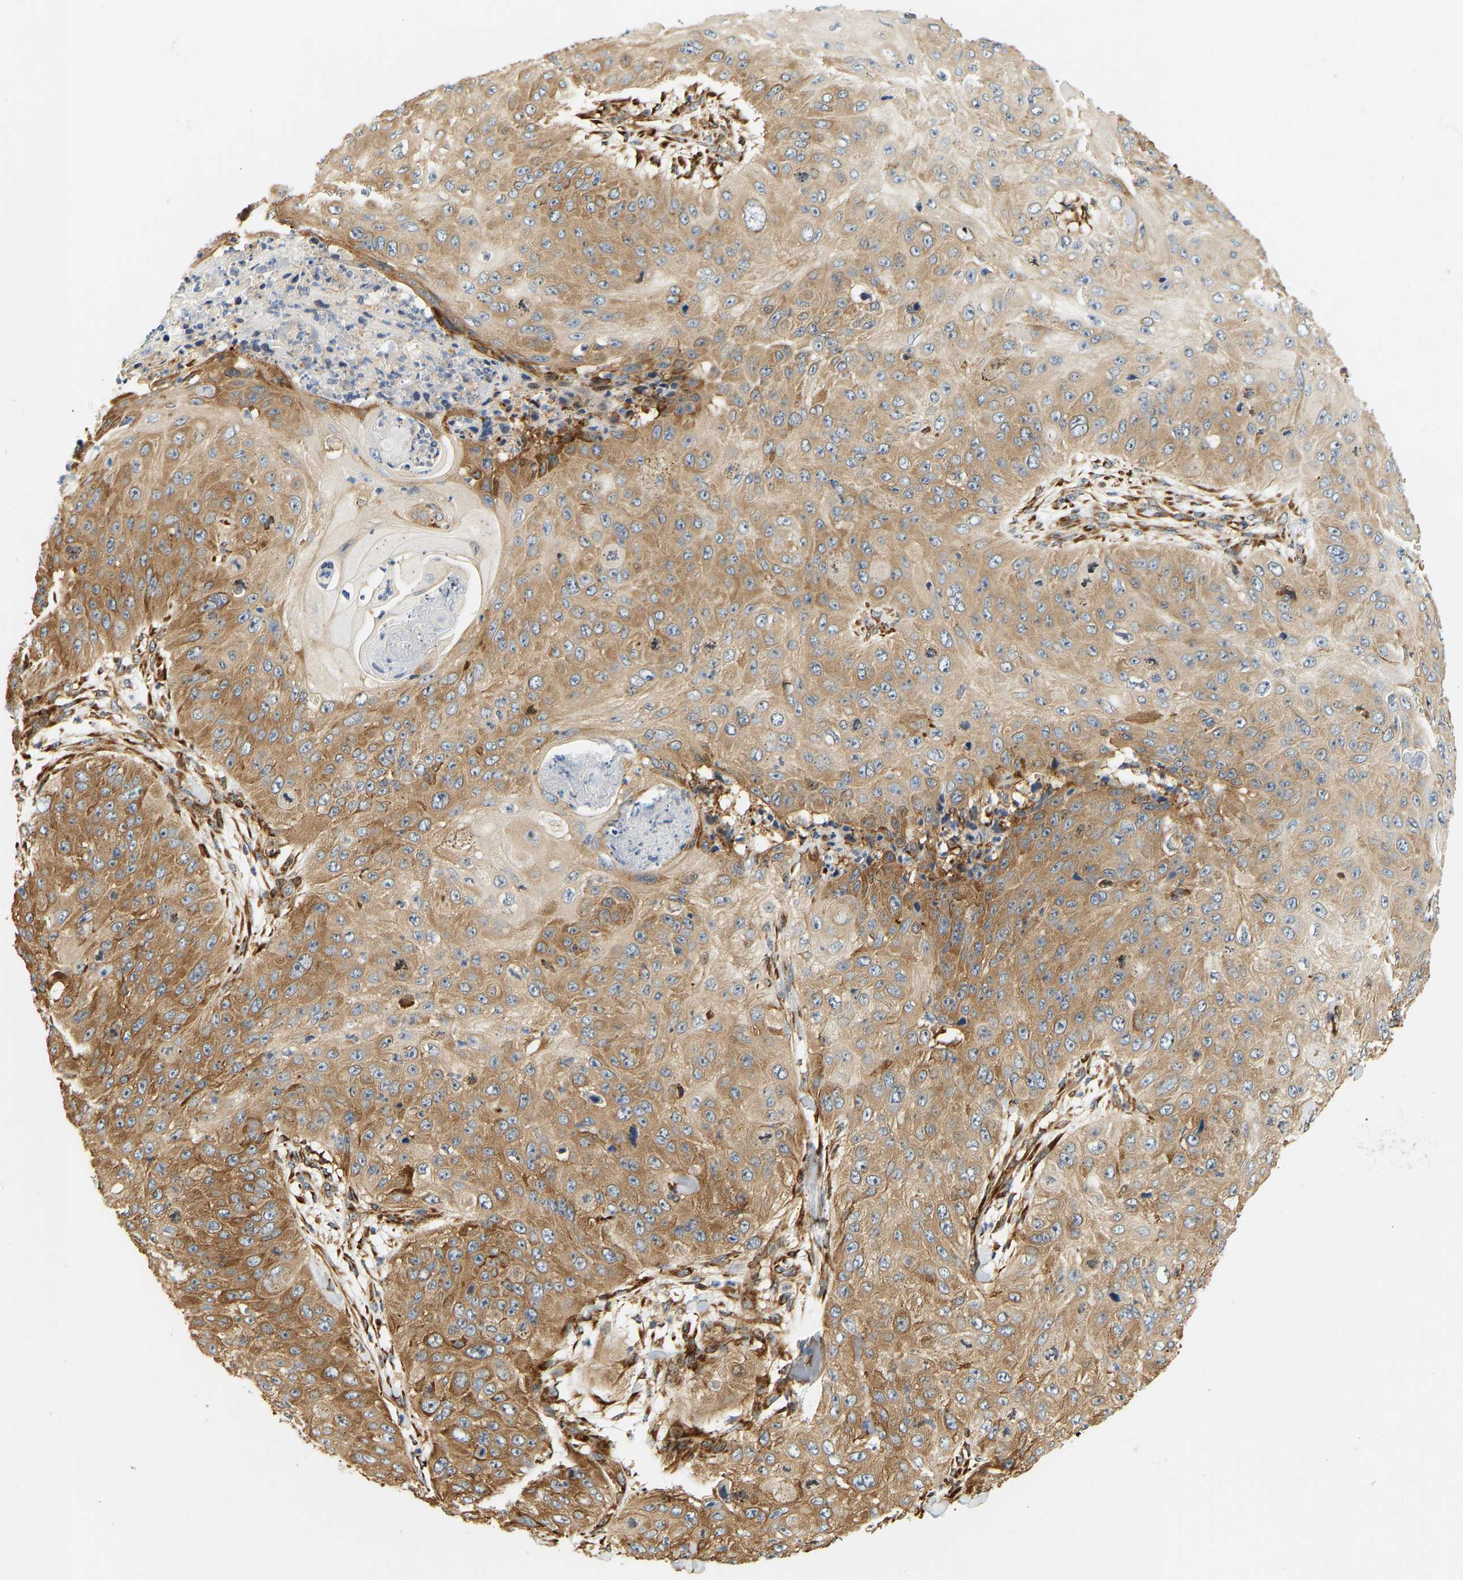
{"staining": {"intensity": "moderate", "quantity": ">75%", "location": "cytoplasmic/membranous"}, "tissue": "skin cancer", "cell_type": "Tumor cells", "image_type": "cancer", "snomed": [{"axis": "morphology", "description": "Squamous cell carcinoma, NOS"}, {"axis": "topography", "description": "Skin"}], "caption": "IHC of skin cancer exhibits medium levels of moderate cytoplasmic/membranous expression in about >75% of tumor cells.", "gene": "RPS14", "patient": {"sex": "female", "age": 80}}